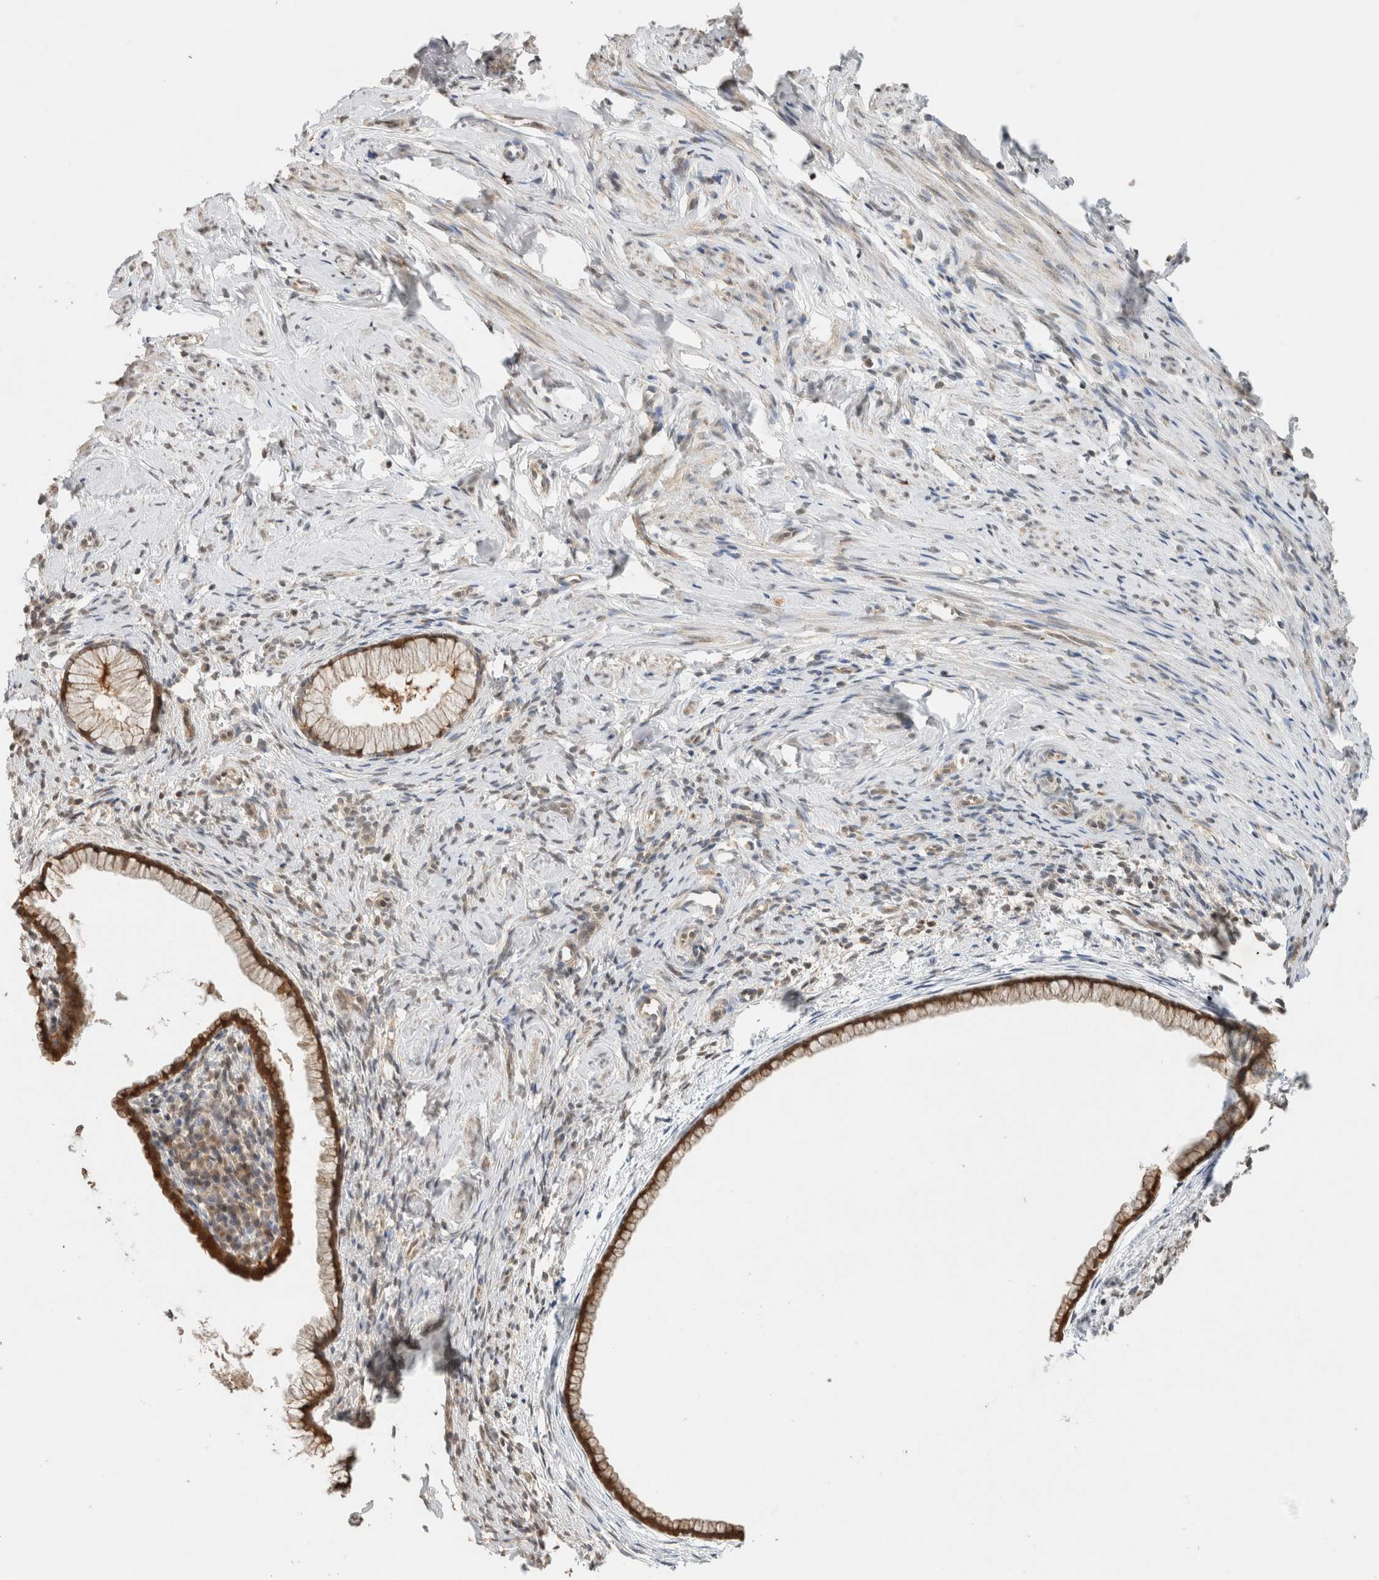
{"staining": {"intensity": "moderate", "quantity": ">75%", "location": "cytoplasmic/membranous"}, "tissue": "cervix", "cell_type": "Glandular cells", "image_type": "normal", "snomed": [{"axis": "morphology", "description": "Normal tissue, NOS"}, {"axis": "topography", "description": "Cervix"}], "caption": "Glandular cells exhibit moderate cytoplasmic/membranous expression in approximately >75% of cells in benign cervix.", "gene": "CA13", "patient": {"sex": "female", "age": 75}}